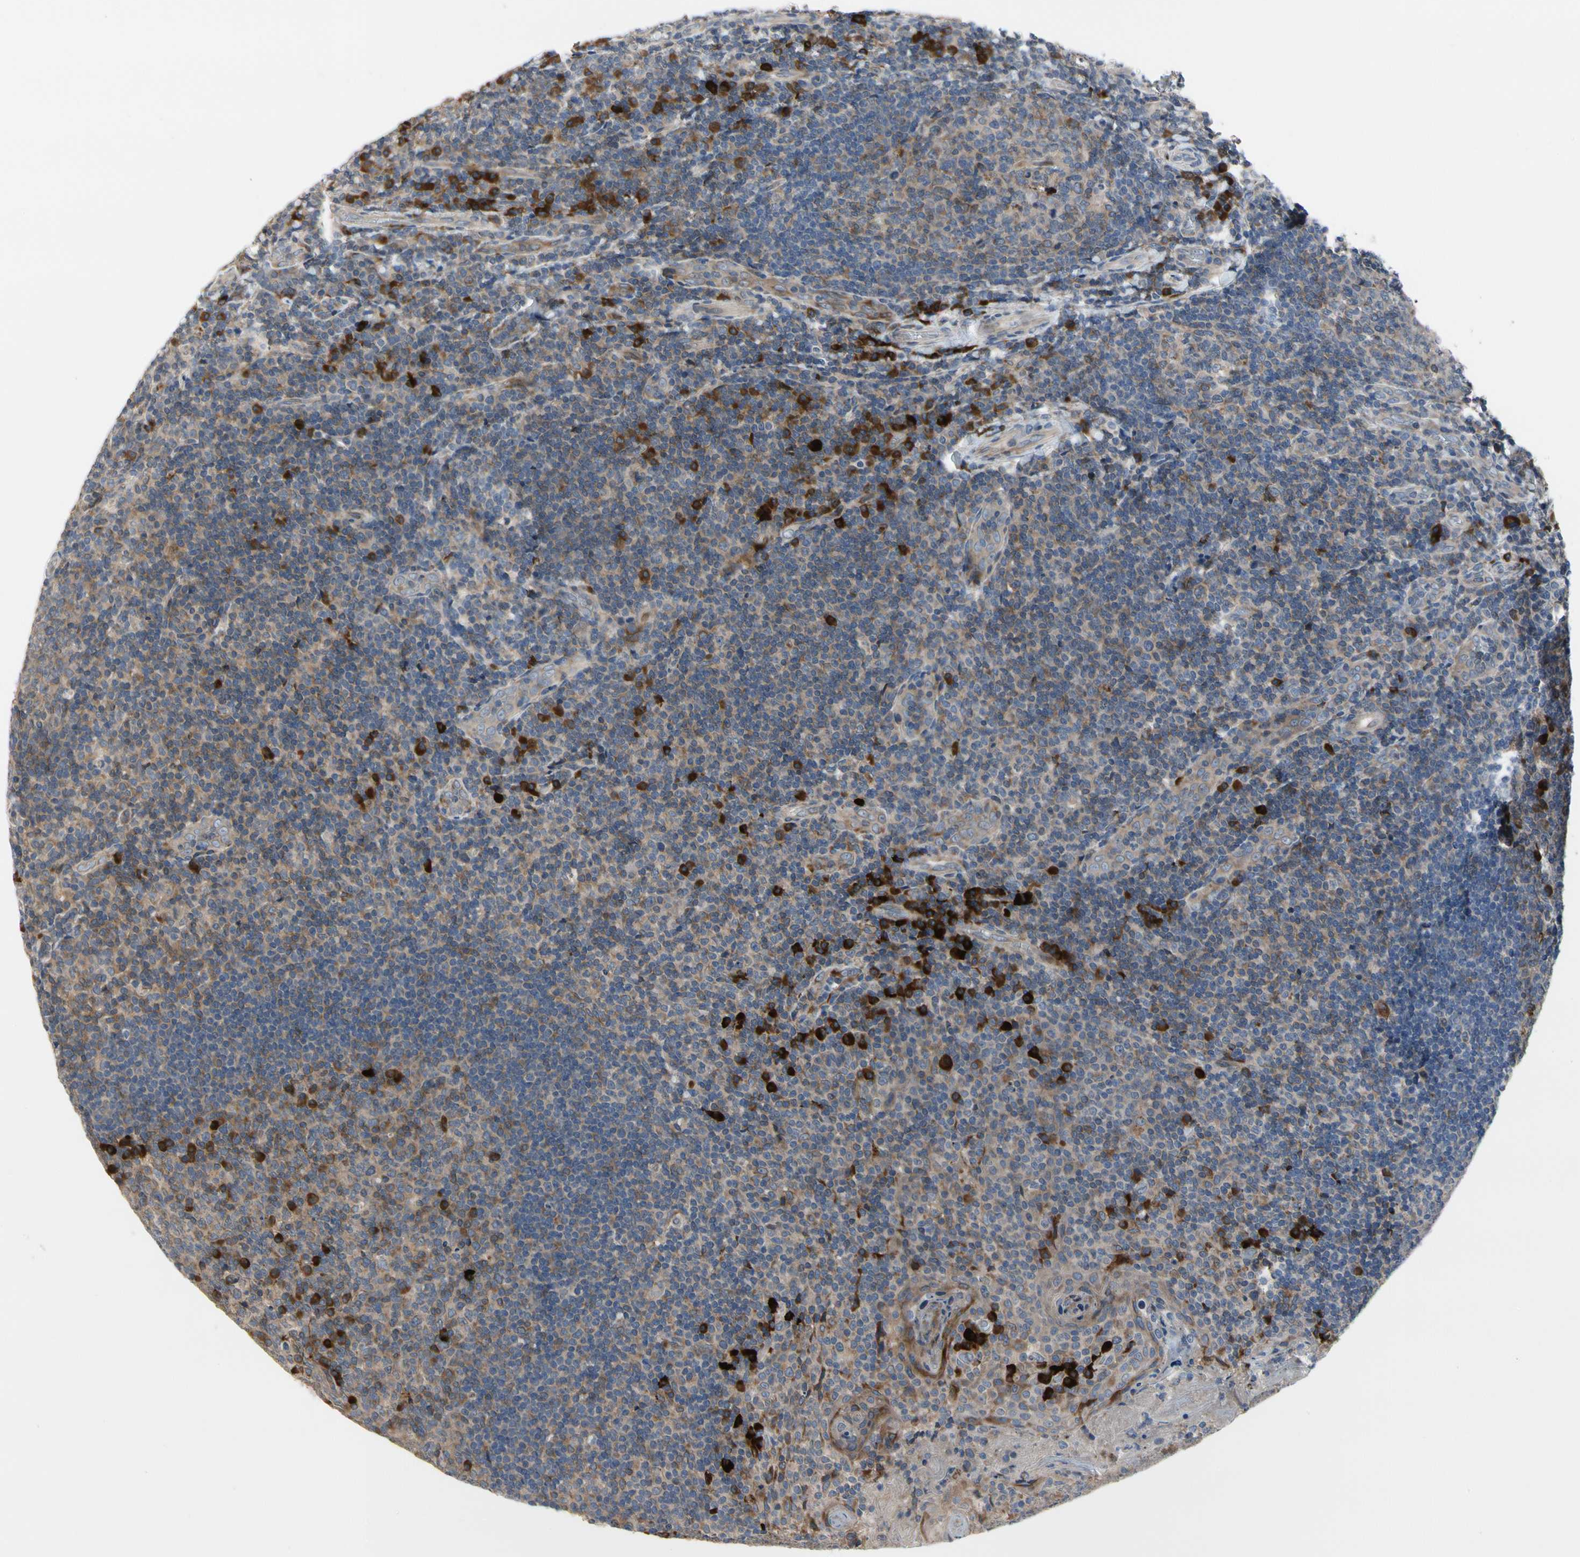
{"staining": {"intensity": "weak", "quantity": ">75%", "location": "cytoplasmic/membranous"}, "tissue": "tonsil", "cell_type": "Germinal center cells", "image_type": "normal", "snomed": [{"axis": "morphology", "description": "Normal tissue, NOS"}, {"axis": "topography", "description": "Tonsil"}], "caption": "Unremarkable tonsil displays weak cytoplasmic/membranous expression in about >75% of germinal center cells, visualized by immunohistochemistry. The protein of interest is shown in brown color, while the nuclei are stained blue.", "gene": "MMEL1", "patient": {"sex": "male", "age": 17}}